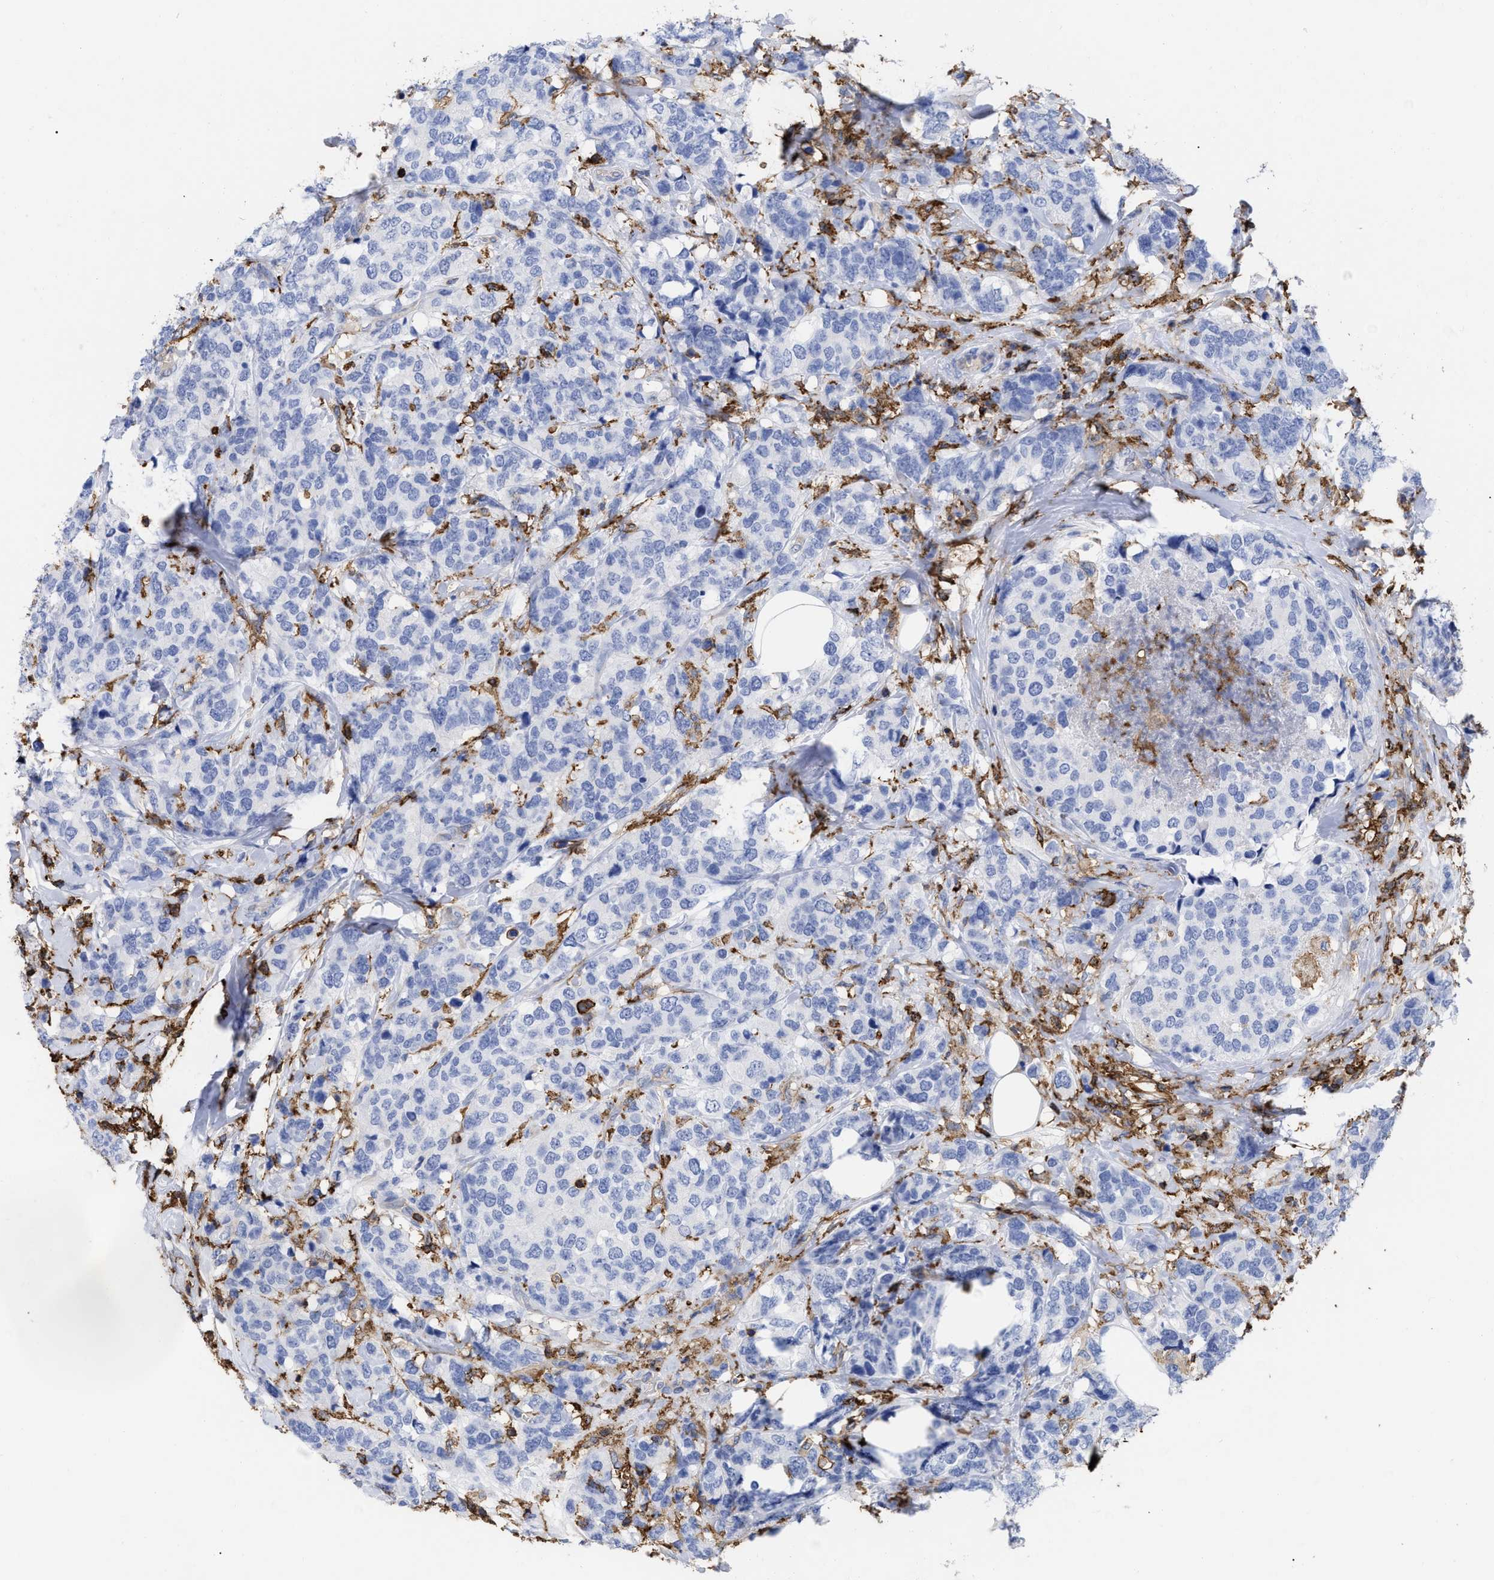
{"staining": {"intensity": "negative", "quantity": "none", "location": "none"}, "tissue": "breast cancer", "cell_type": "Tumor cells", "image_type": "cancer", "snomed": [{"axis": "morphology", "description": "Lobular carcinoma"}, {"axis": "topography", "description": "Breast"}], "caption": "Breast cancer (lobular carcinoma) was stained to show a protein in brown. There is no significant expression in tumor cells.", "gene": "HCLS1", "patient": {"sex": "female", "age": 59}}